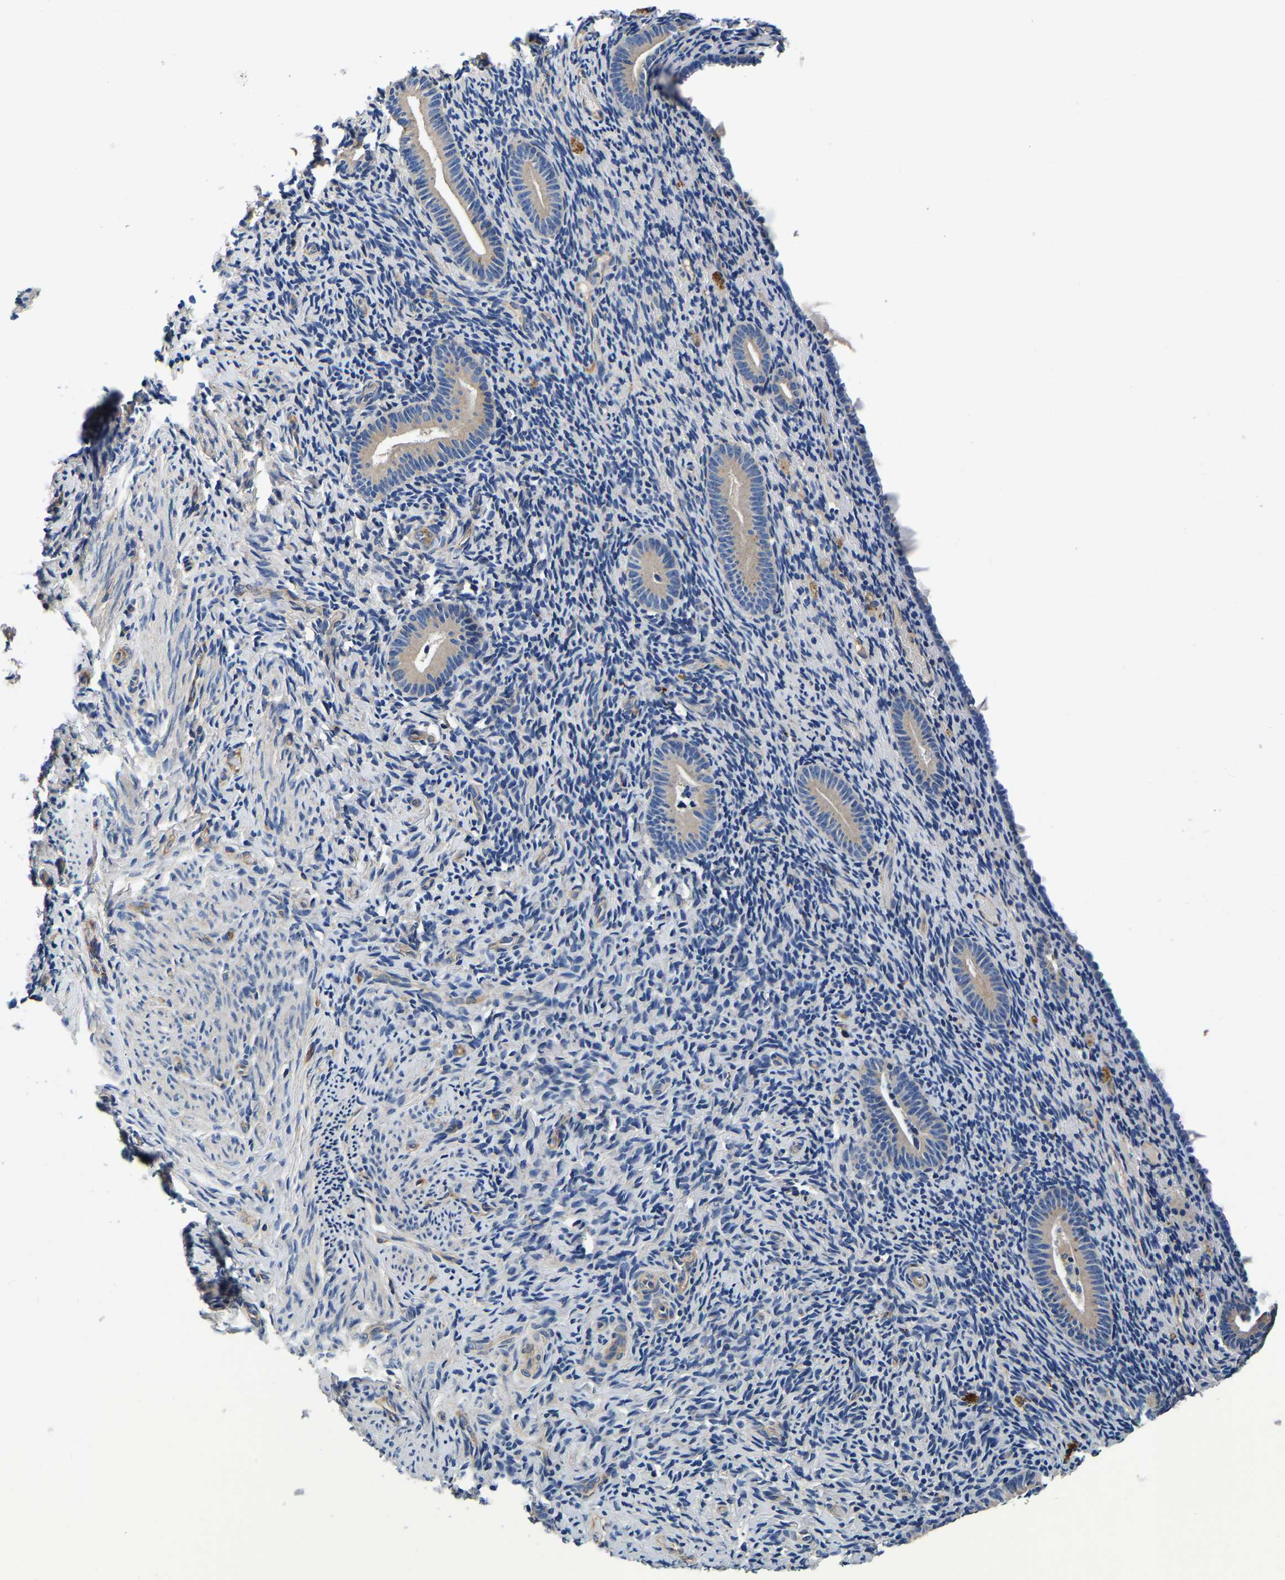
{"staining": {"intensity": "negative", "quantity": "none", "location": "none"}, "tissue": "endometrium", "cell_type": "Cells in endometrial stroma", "image_type": "normal", "snomed": [{"axis": "morphology", "description": "Normal tissue, NOS"}, {"axis": "topography", "description": "Endometrium"}], "caption": "Immunohistochemical staining of normal endometrium displays no significant expression in cells in endometrial stroma. (Immunohistochemistry (ihc), brightfield microscopy, high magnification).", "gene": "SH3GLB1", "patient": {"sex": "female", "age": 51}}